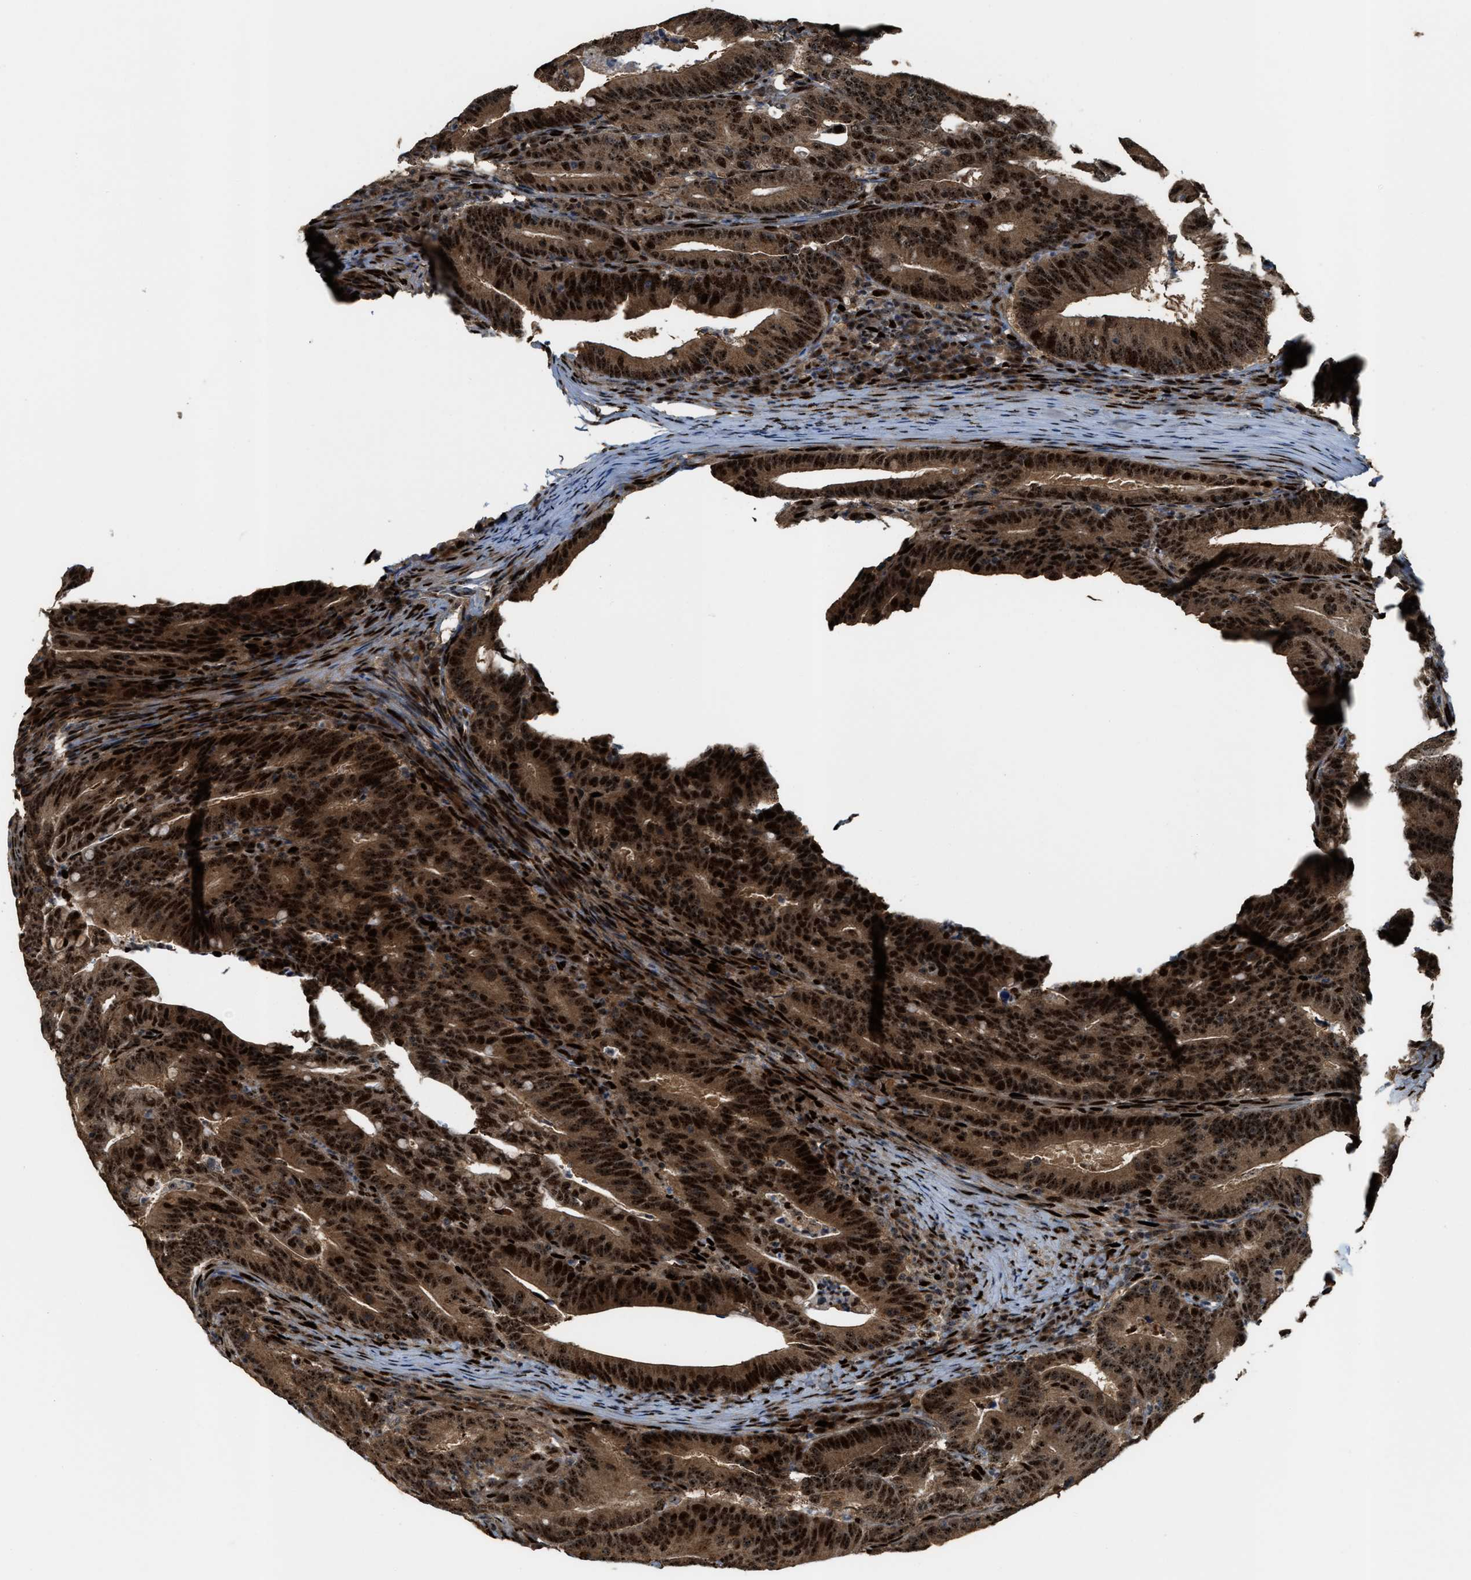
{"staining": {"intensity": "strong", "quantity": ">75%", "location": "cytoplasmic/membranous,nuclear"}, "tissue": "colorectal cancer", "cell_type": "Tumor cells", "image_type": "cancer", "snomed": [{"axis": "morphology", "description": "Adenocarcinoma, NOS"}, {"axis": "topography", "description": "Colon"}], "caption": "Adenocarcinoma (colorectal) was stained to show a protein in brown. There is high levels of strong cytoplasmic/membranous and nuclear staining in about >75% of tumor cells.", "gene": "ZNF687", "patient": {"sex": "female", "age": 66}}